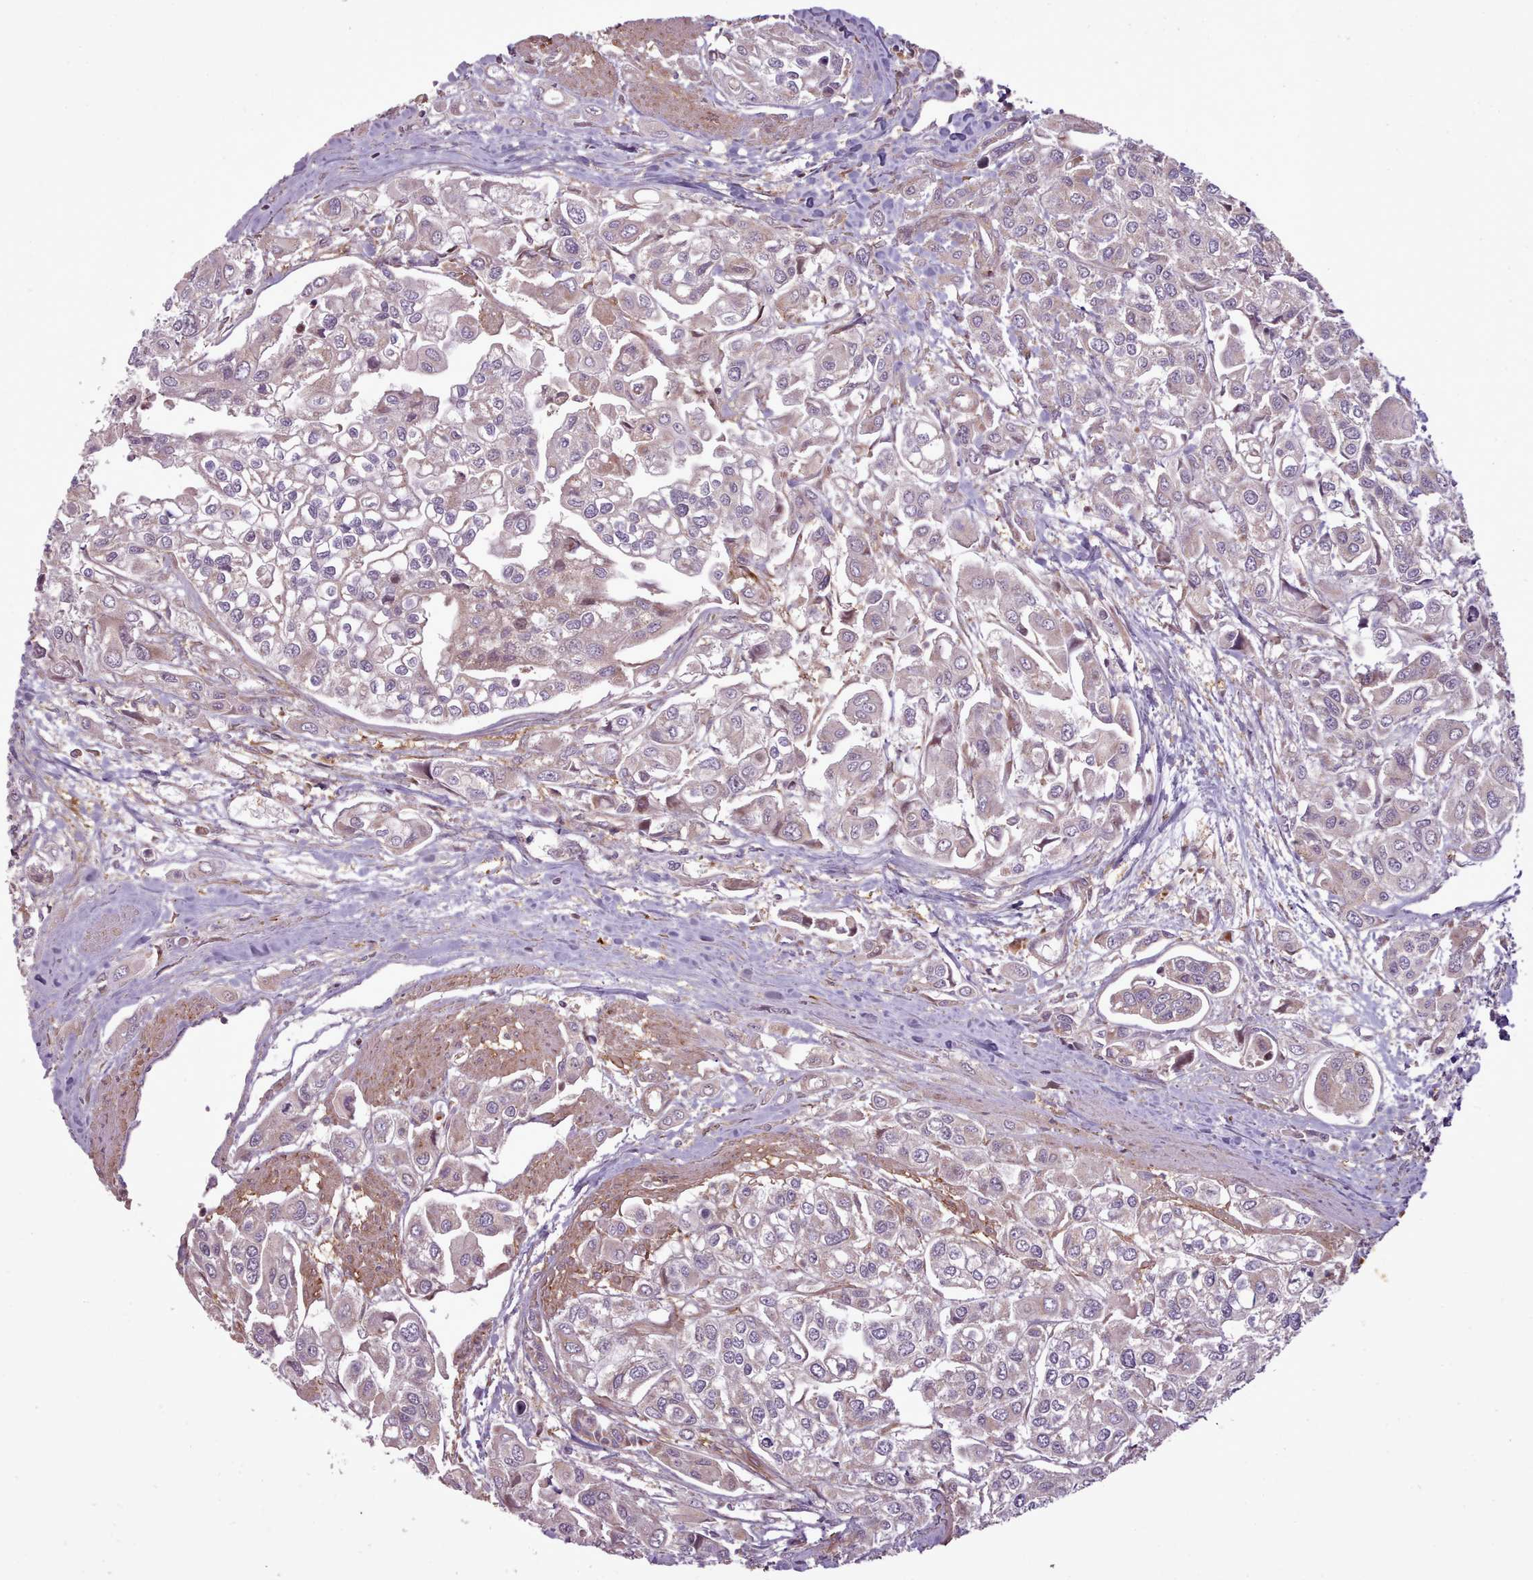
{"staining": {"intensity": "negative", "quantity": "none", "location": "none"}, "tissue": "urothelial cancer", "cell_type": "Tumor cells", "image_type": "cancer", "snomed": [{"axis": "morphology", "description": "Urothelial carcinoma, High grade"}, {"axis": "topography", "description": "Urinary bladder"}], "caption": "The micrograph demonstrates no significant positivity in tumor cells of urothelial cancer.", "gene": "NLRP7", "patient": {"sex": "male", "age": 67}}